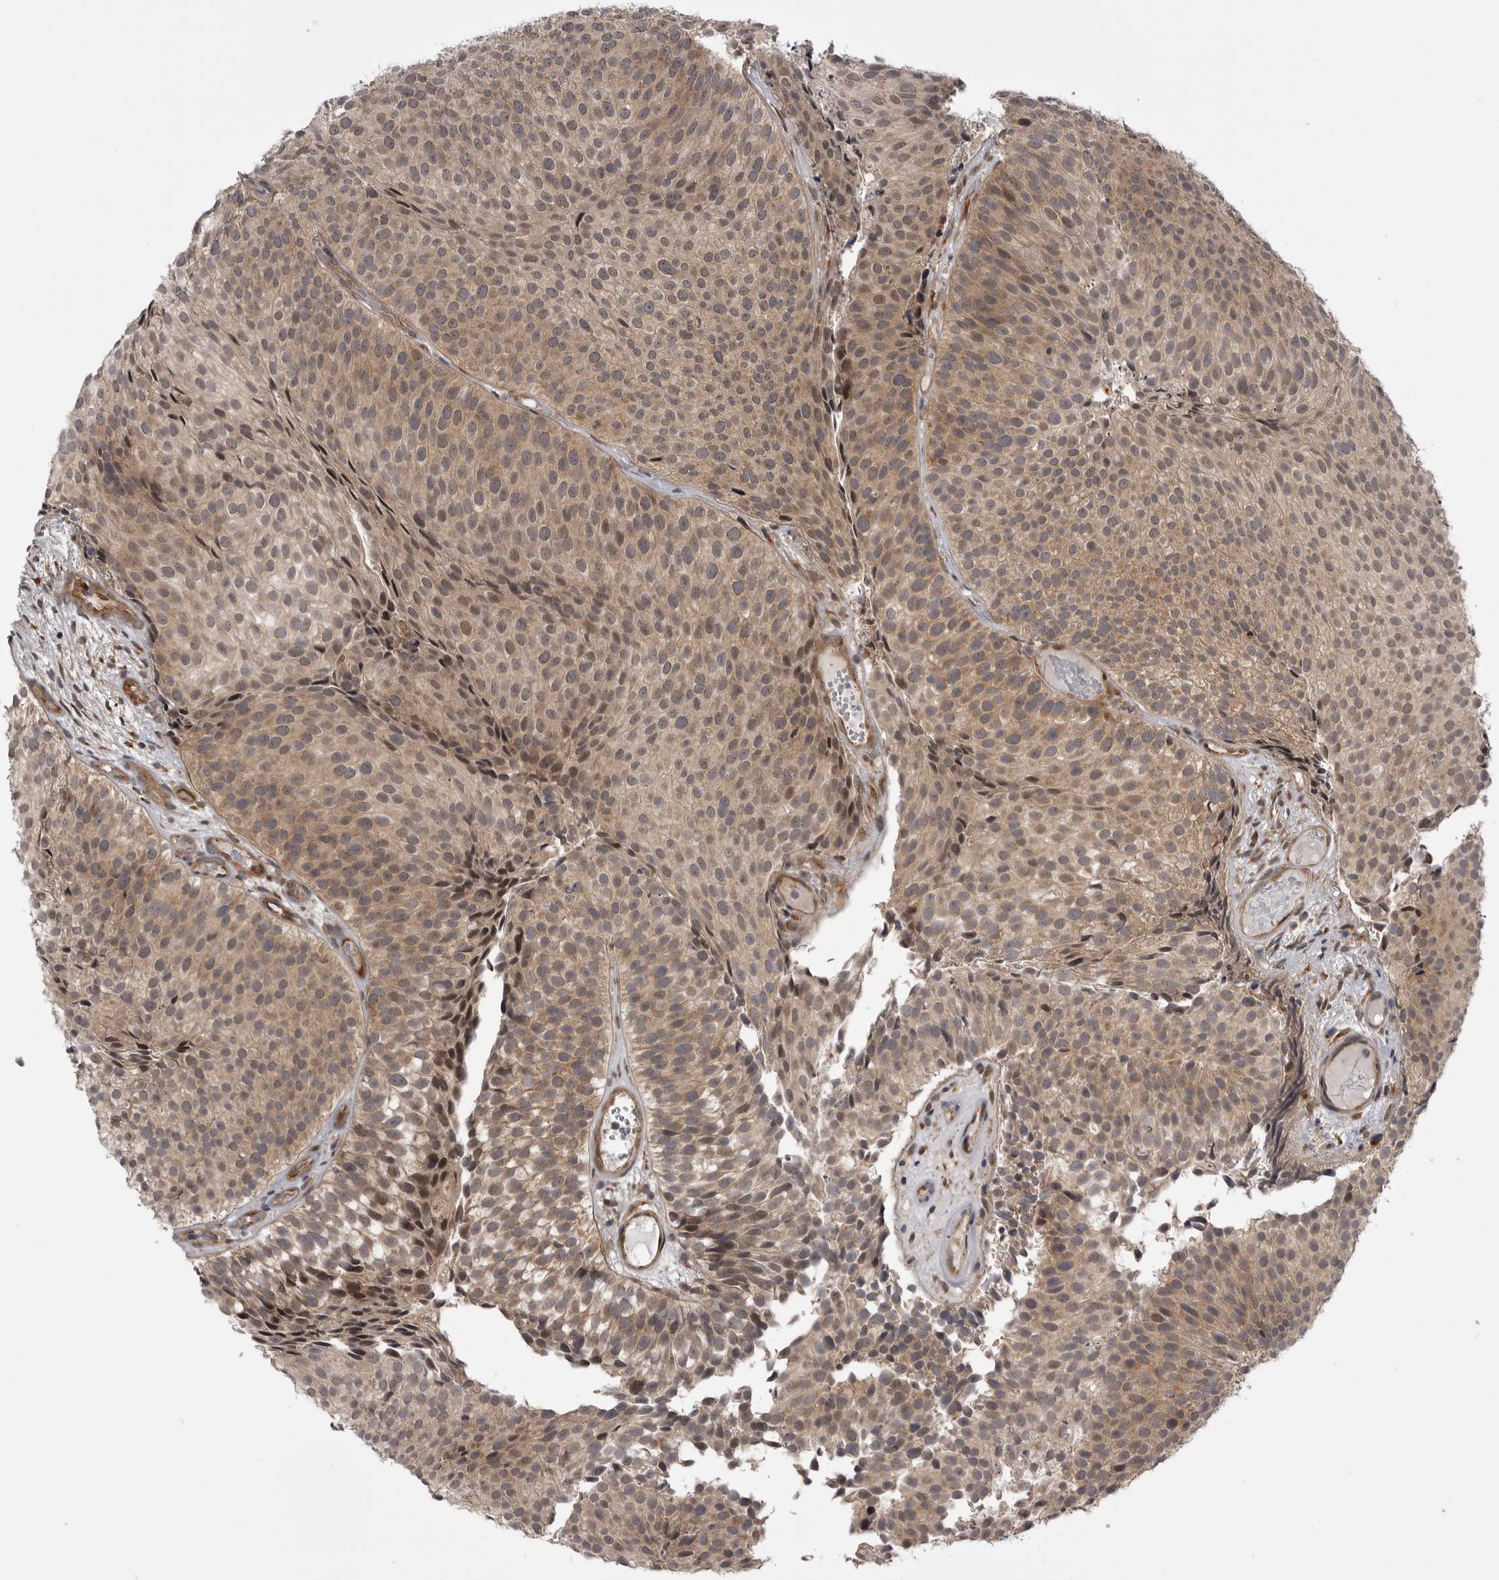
{"staining": {"intensity": "moderate", "quantity": ">75%", "location": "cytoplasmic/membranous,nuclear"}, "tissue": "urothelial cancer", "cell_type": "Tumor cells", "image_type": "cancer", "snomed": [{"axis": "morphology", "description": "Urothelial carcinoma, Low grade"}, {"axis": "topography", "description": "Urinary bladder"}], "caption": "Urothelial cancer stained for a protein shows moderate cytoplasmic/membranous and nuclear positivity in tumor cells.", "gene": "PDCL", "patient": {"sex": "male", "age": 86}}